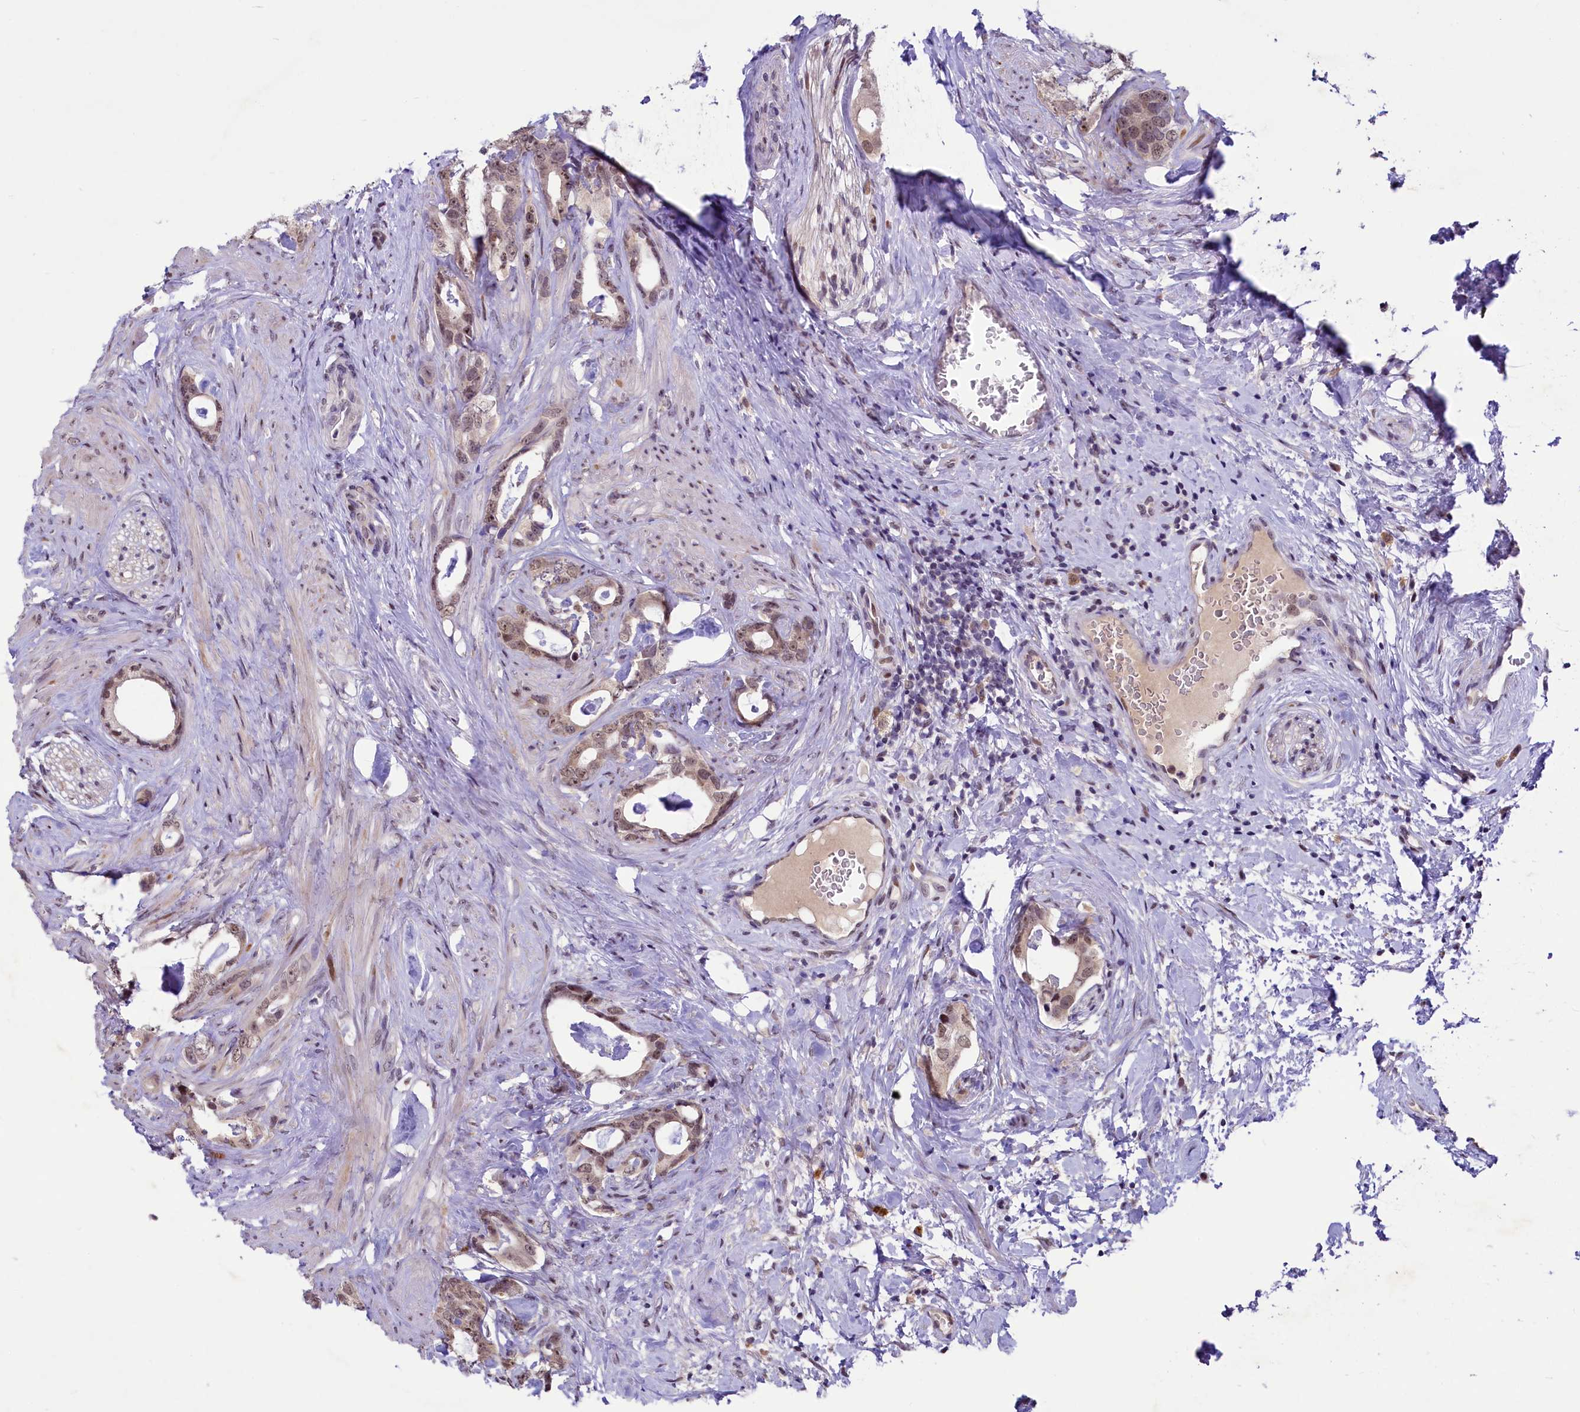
{"staining": {"intensity": "moderate", "quantity": ">75%", "location": "nuclear"}, "tissue": "prostate cancer", "cell_type": "Tumor cells", "image_type": "cancer", "snomed": [{"axis": "morphology", "description": "Adenocarcinoma, Low grade"}, {"axis": "topography", "description": "Prostate"}], "caption": "Immunohistochemical staining of prostate cancer (low-grade adenocarcinoma) demonstrates medium levels of moderate nuclear positivity in approximately >75% of tumor cells. (IHC, brightfield microscopy, high magnification).", "gene": "ANKS3", "patient": {"sex": "male", "age": 63}}